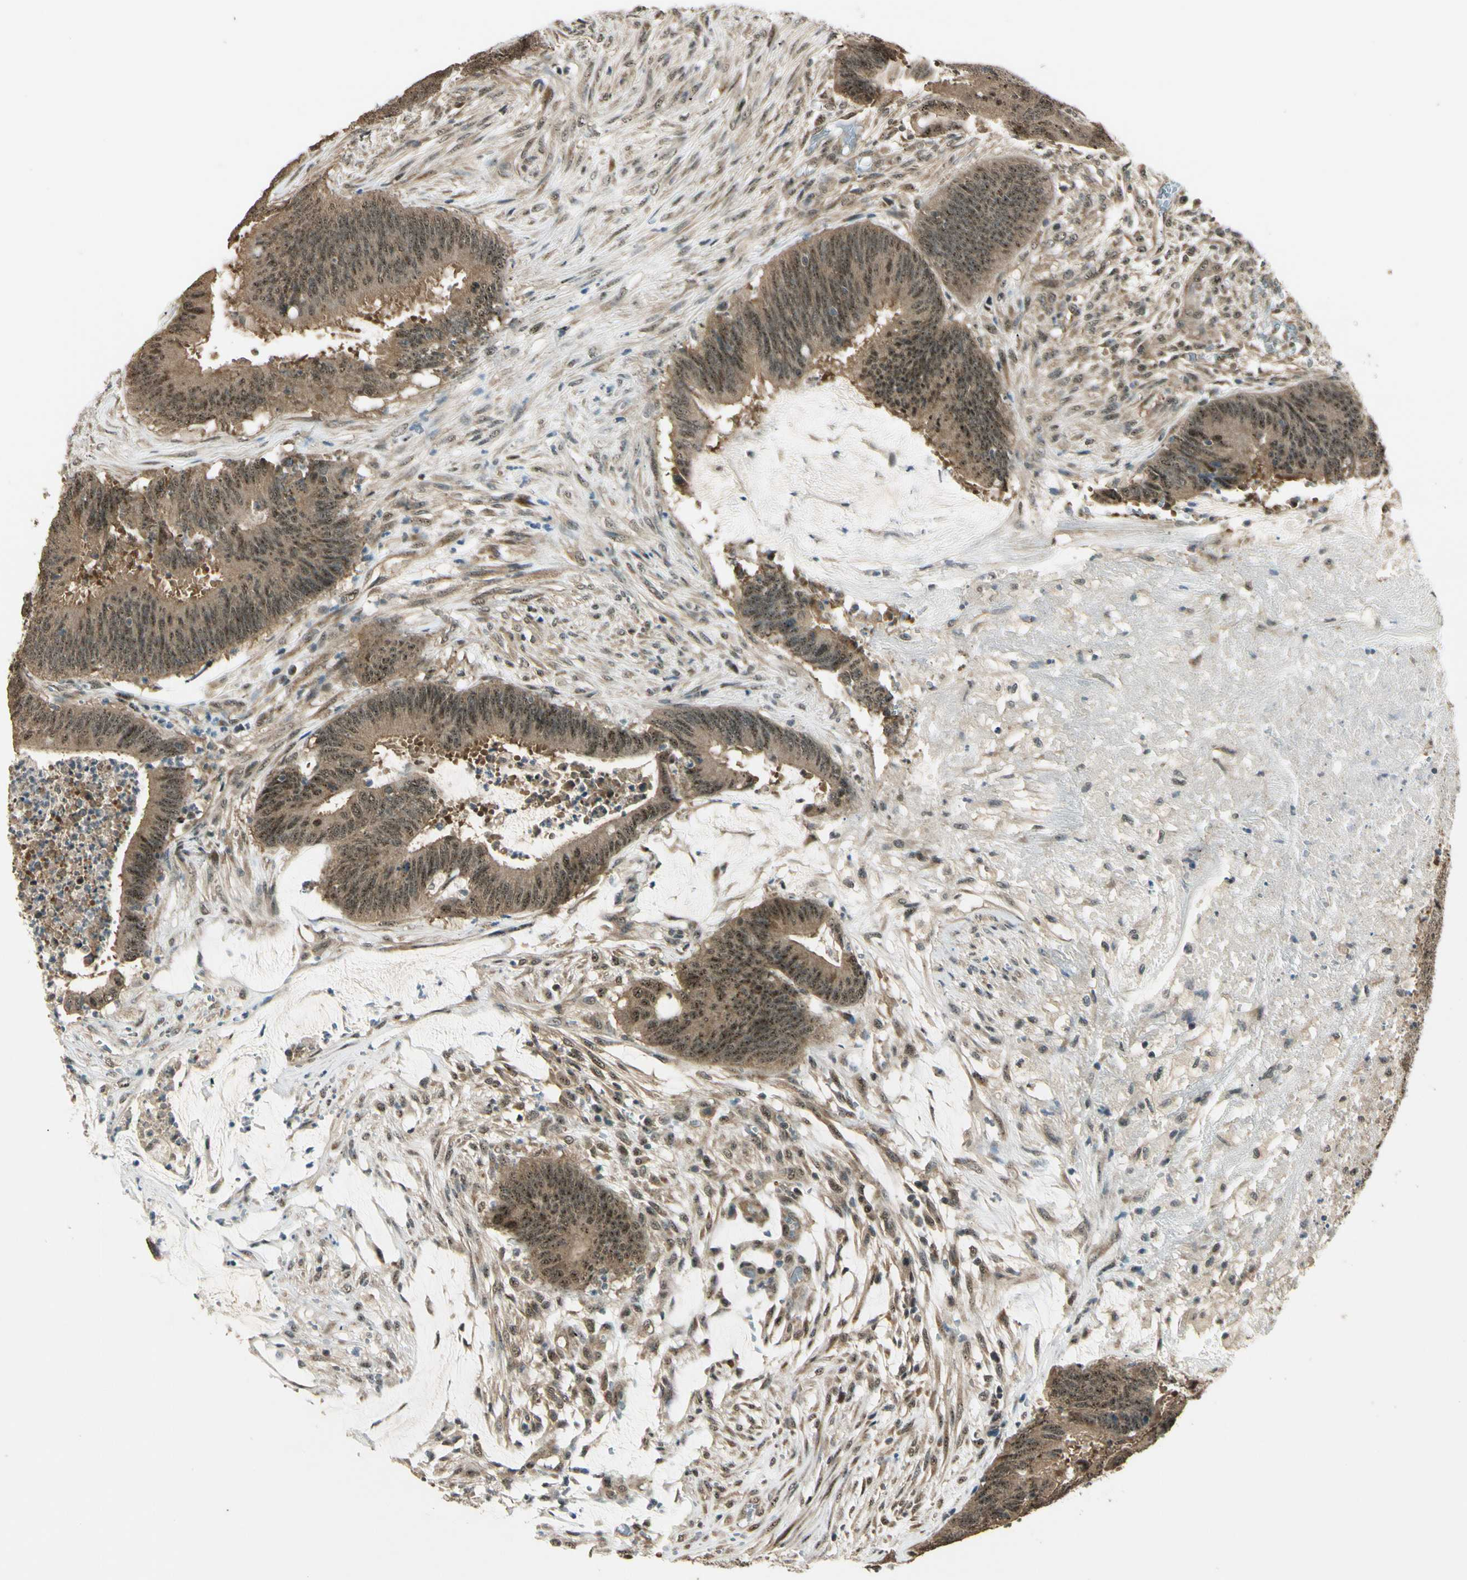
{"staining": {"intensity": "moderate", "quantity": "25%-75%", "location": "cytoplasmic/membranous,nuclear"}, "tissue": "colorectal cancer", "cell_type": "Tumor cells", "image_type": "cancer", "snomed": [{"axis": "morphology", "description": "Adenocarcinoma, NOS"}, {"axis": "topography", "description": "Rectum"}], "caption": "The micrograph shows a brown stain indicating the presence of a protein in the cytoplasmic/membranous and nuclear of tumor cells in colorectal cancer.", "gene": "MCPH1", "patient": {"sex": "female", "age": 66}}